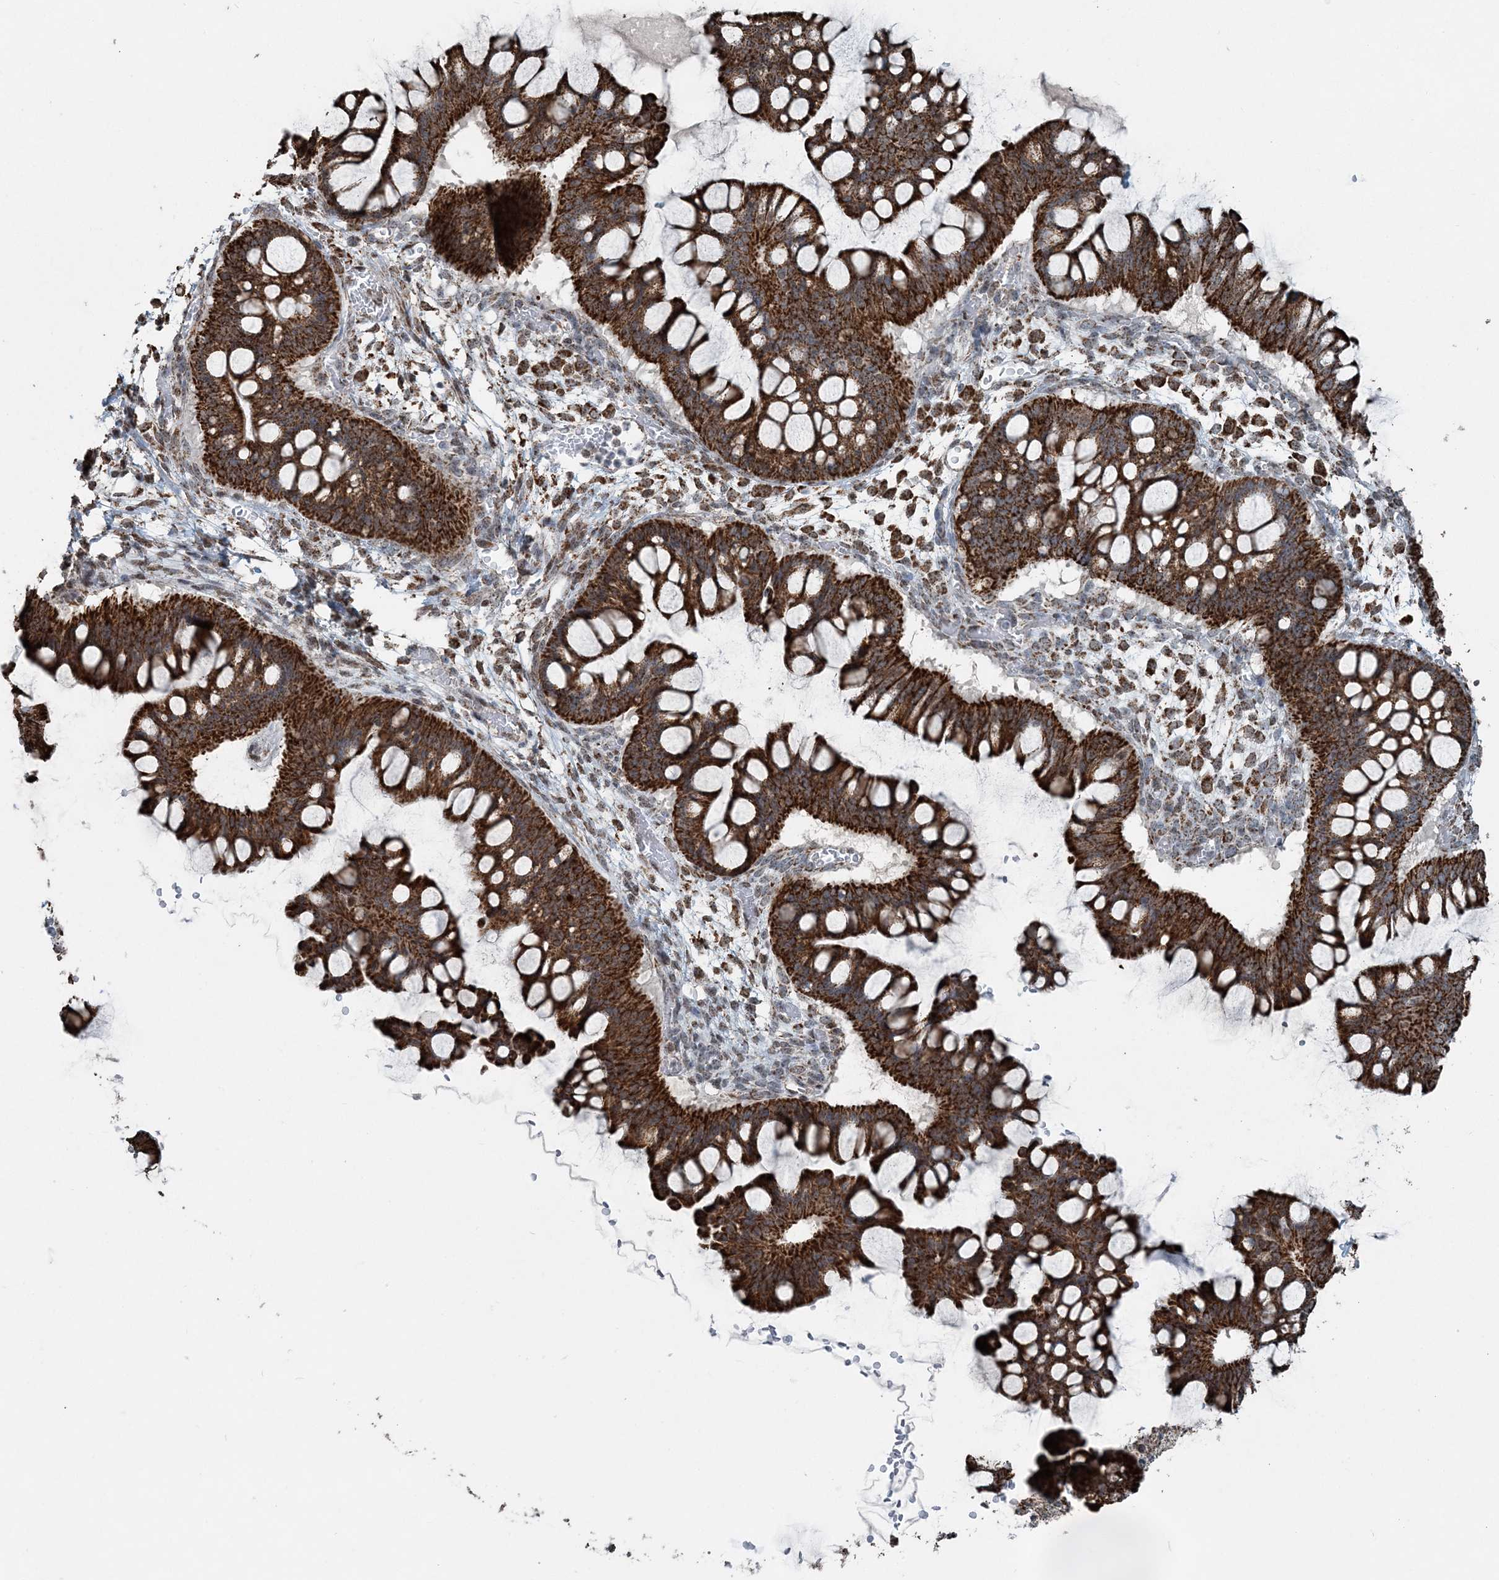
{"staining": {"intensity": "strong", "quantity": ">75%", "location": "cytoplasmic/membranous"}, "tissue": "ovarian cancer", "cell_type": "Tumor cells", "image_type": "cancer", "snomed": [{"axis": "morphology", "description": "Cystadenocarcinoma, mucinous, NOS"}, {"axis": "topography", "description": "Ovary"}], "caption": "Tumor cells show high levels of strong cytoplasmic/membranous expression in approximately >75% of cells in human ovarian cancer. The staining is performed using DAB brown chromogen to label protein expression. The nuclei are counter-stained blue using hematoxylin.", "gene": "SUCLG1", "patient": {"sex": "female", "age": 73}}